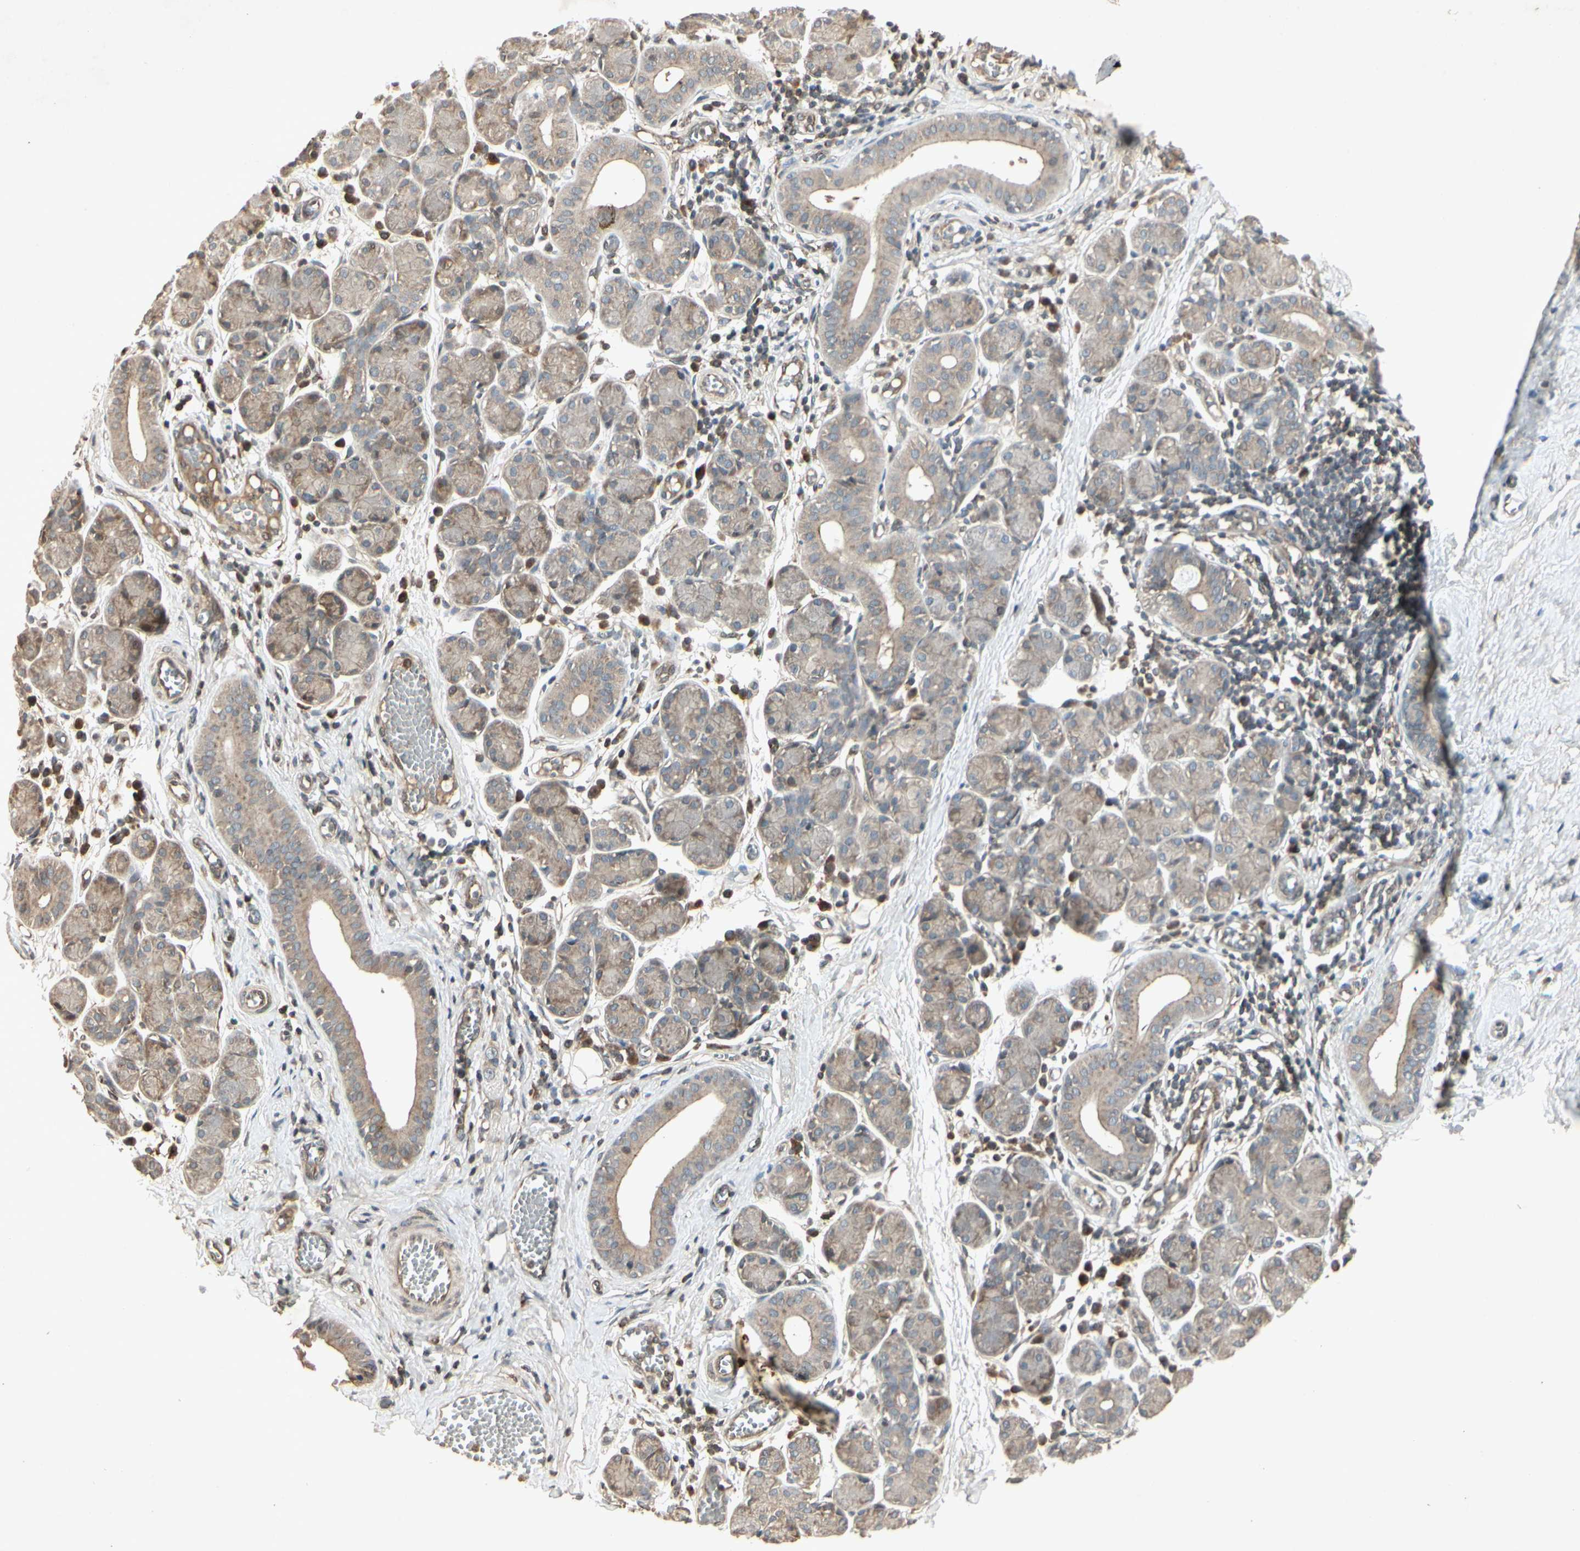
{"staining": {"intensity": "weak", "quantity": ">75%", "location": "cytoplasmic/membranous"}, "tissue": "salivary gland", "cell_type": "Glandular cells", "image_type": "normal", "snomed": [{"axis": "morphology", "description": "Normal tissue, NOS"}, {"axis": "morphology", "description": "Inflammation, NOS"}, {"axis": "topography", "description": "Lymph node"}, {"axis": "topography", "description": "Salivary gland"}], "caption": "This histopathology image shows immunohistochemistry staining of normal human salivary gland, with low weak cytoplasmic/membranous positivity in approximately >75% of glandular cells.", "gene": "TEK", "patient": {"sex": "male", "age": 3}}